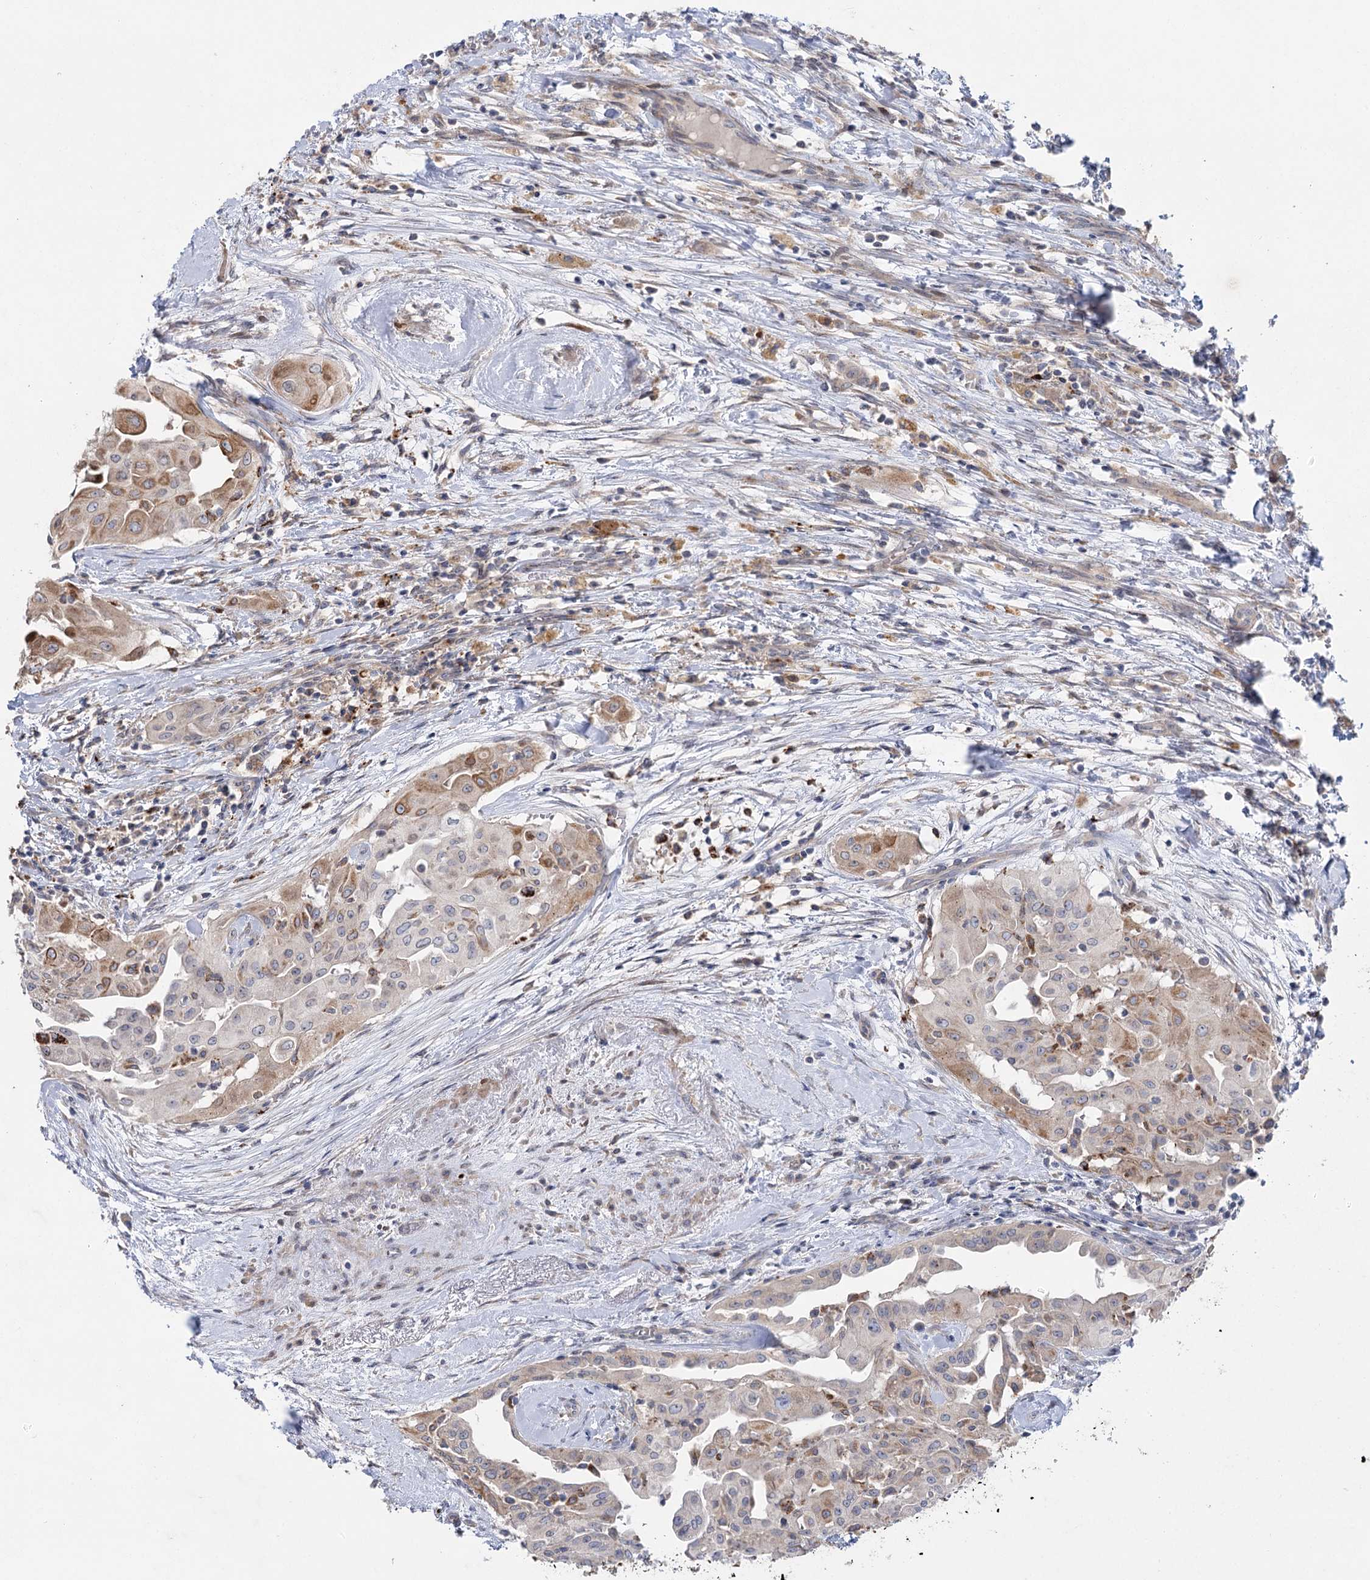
{"staining": {"intensity": "moderate", "quantity": "25%-75%", "location": "cytoplasmic/membranous"}, "tissue": "thyroid cancer", "cell_type": "Tumor cells", "image_type": "cancer", "snomed": [{"axis": "morphology", "description": "Papillary adenocarcinoma, NOS"}, {"axis": "topography", "description": "Thyroid gland"}], "caption": "Approximately 25%-75% of tumor cells in papillary adenocarcinoma (thyroid) exhibit moderate cytoplasmic/membranous protein positivity as visualized by brown immunohistochemical staining.", "gene": "SH3BP5L", "patient": {"sex": "female", "age": 59}}